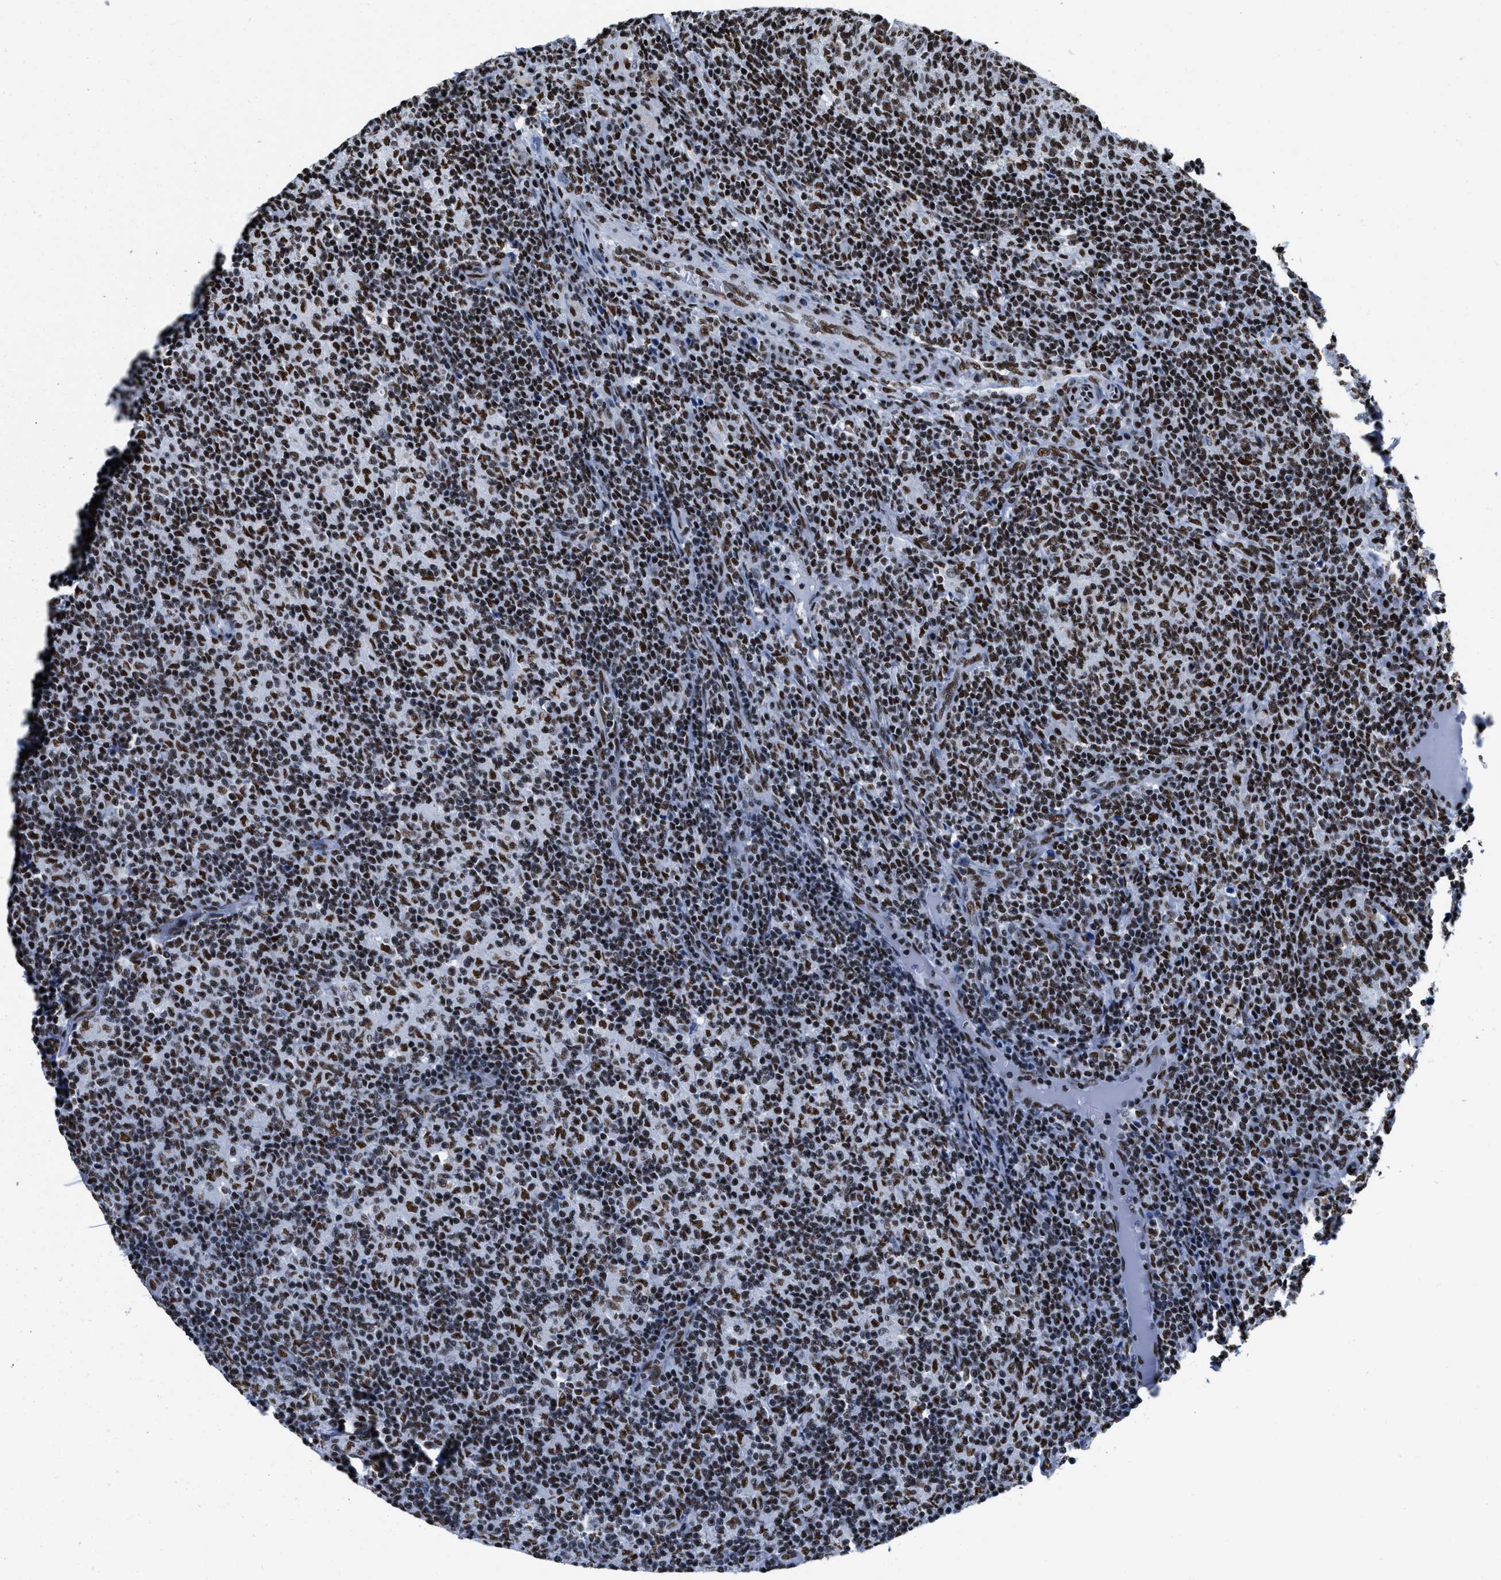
{"staining": {"intensity": "moderate", "quantity": ">75%", "location": "nuclear"}, "tissue": "lymph node", "cell_type": "Germinal center cells", "image_type": "normal", "snomed": [{"axis": "morphology", "description": "Normal tissue, NOS"}, {"axis": "morphology", "description": "Inflammation, NOS"}, {"axis": "topography", "description": "Lymph node"}], "caption": "Lymph node stained with a brown dye demonstrates moderate nuclear positive positivity in approximately >75% of germinal center cells.", "gene": "SMARCC2", "patient": {"sex": "male", "age": 55}}